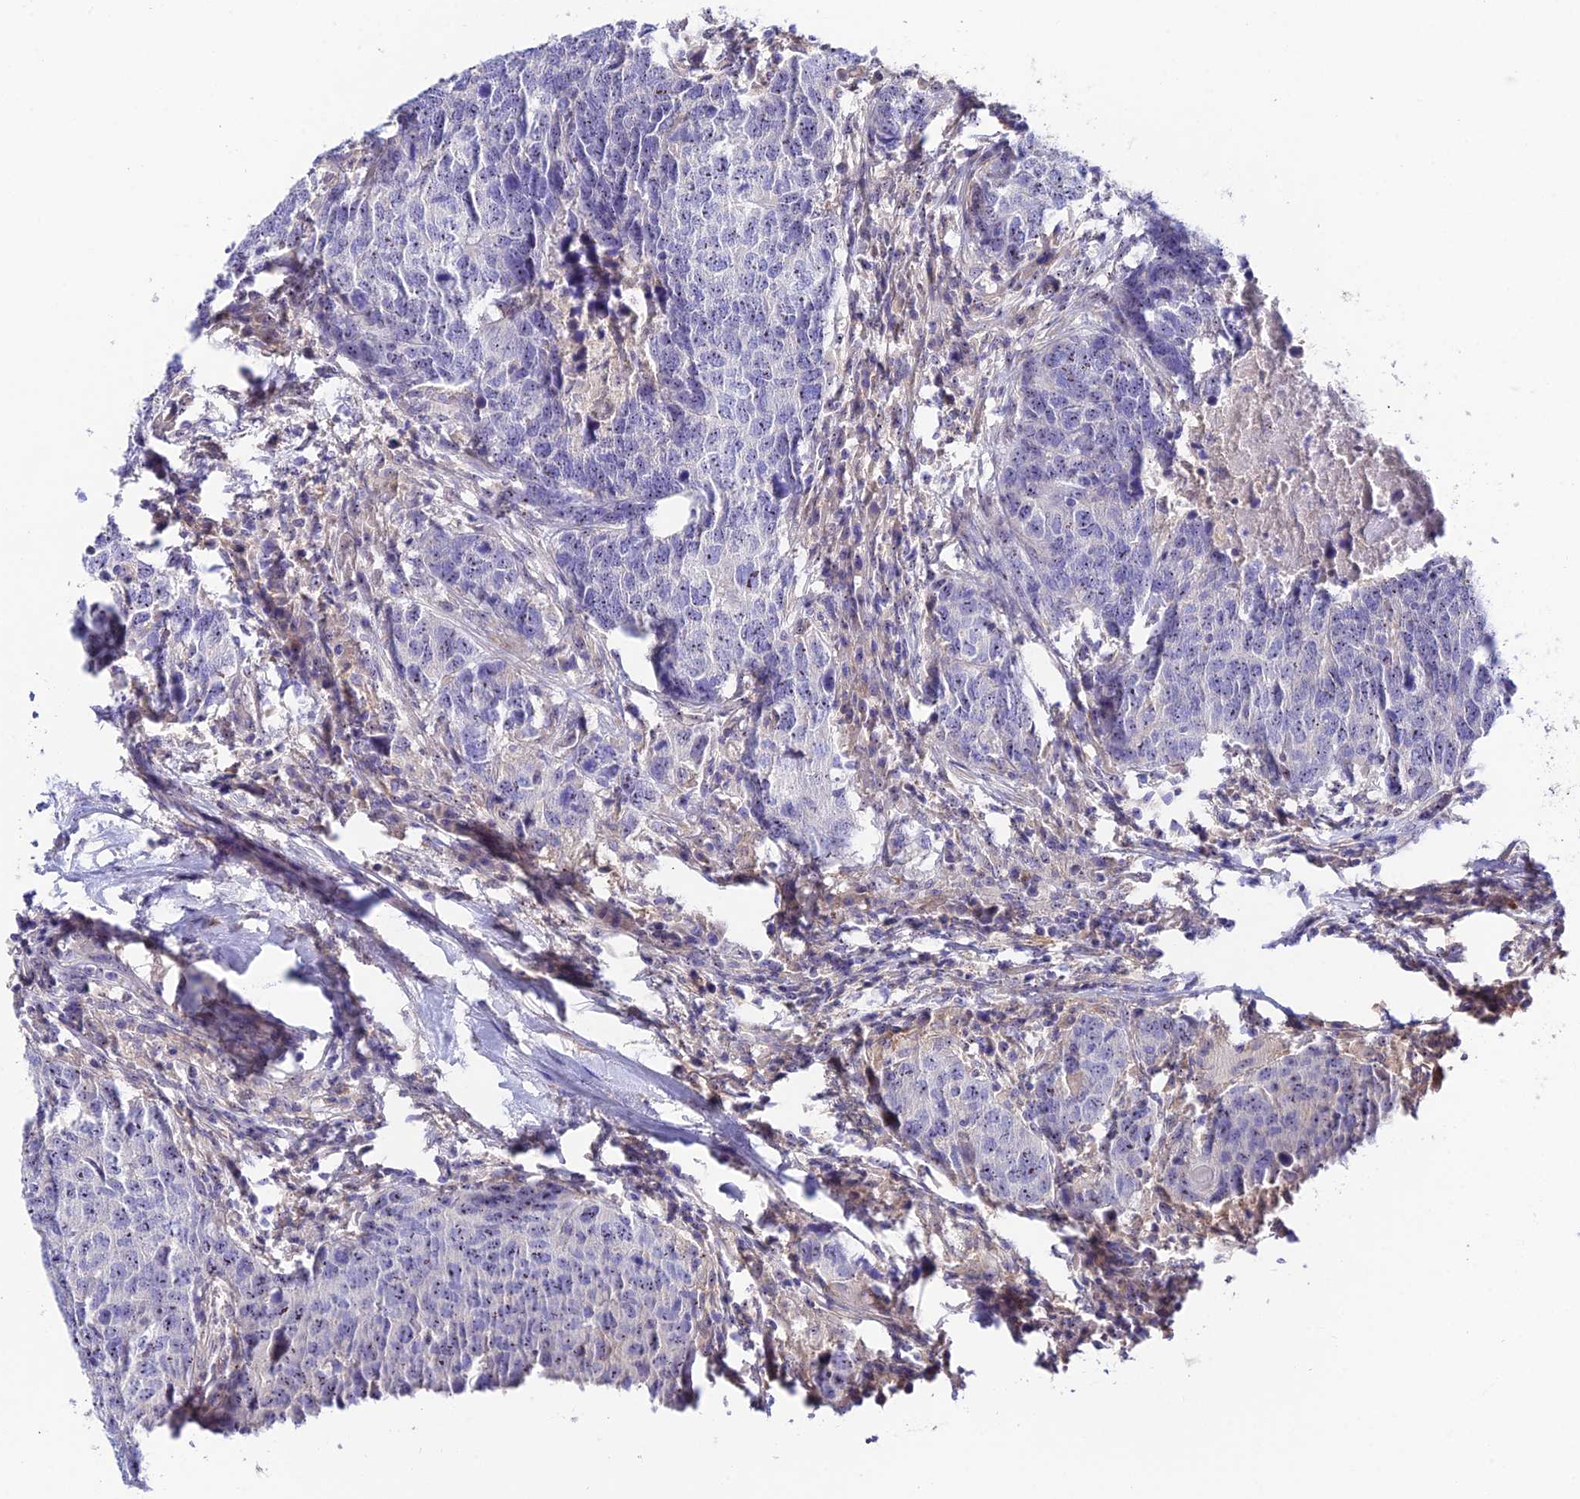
{"staining": {"intensity": "negative", "quantity": "none", "location": "none"}, "tissue": "head and neck cancer", "cell_type": "Tumor cells", "image_type": "cancer", "snomed": [{"axis": "morphology", "description": "Squamous cell carcinoma, NOS"}, {"axis": "topography", "description": "Head-Neck"}], "caption": "A histopathology image of human head and neck squamous cell carcinoma is negative for staining in tumor cells.", "gene": "DUSP29", "patient": {"sex": "male", "age": 66}}